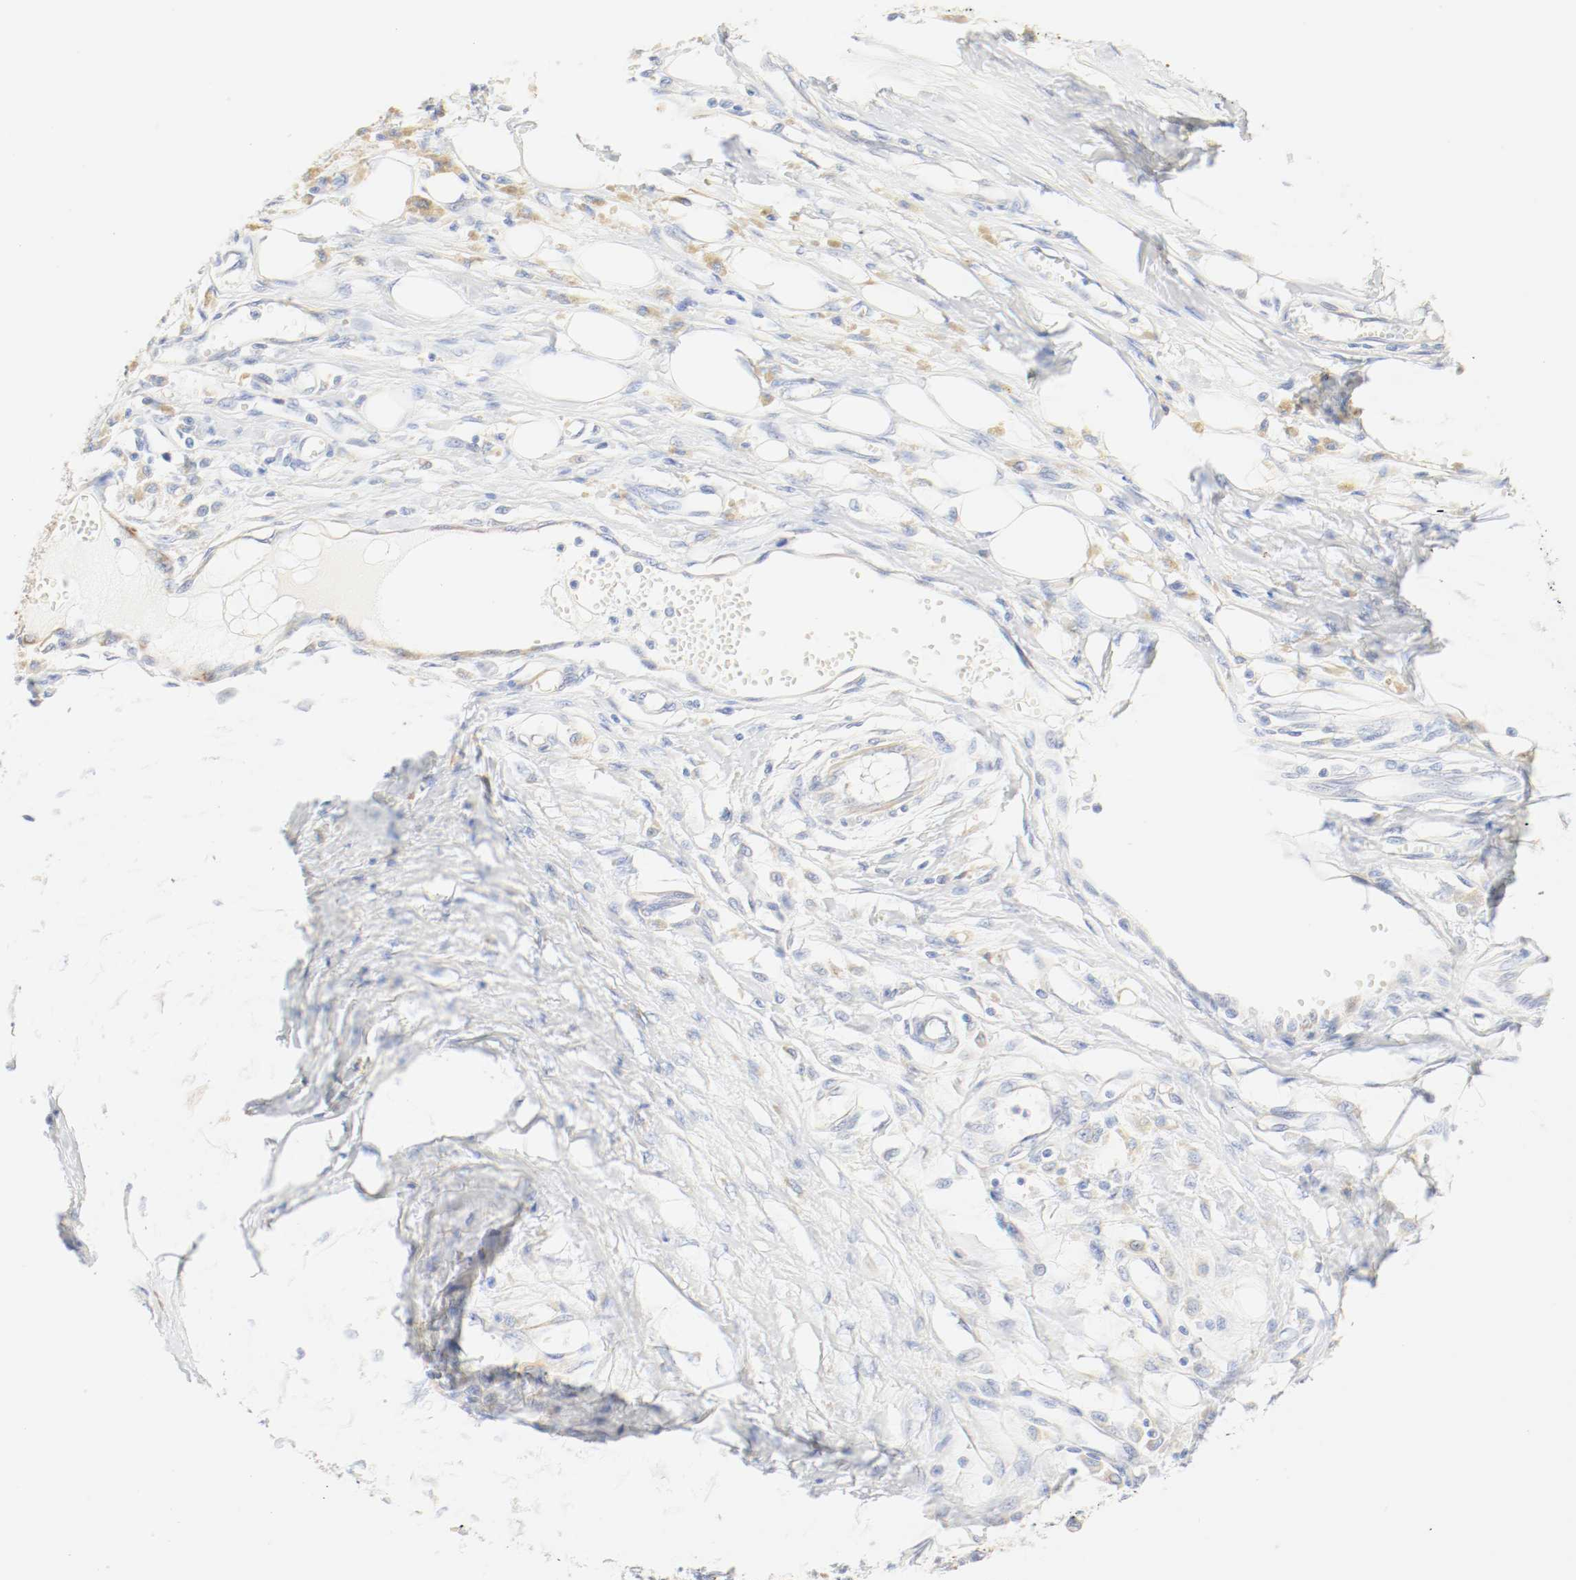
{"staining": {"intensity": "moderate", "quantity": "25%-75%", "location": "cytoplasmic/membranous"}, "tissue": "melanoma", "cell_type": "Tumor cells", "image_type": "cancer", "snomed": [{"axis": "morphology", "description": "Malignant melanoma, Metastatic site"}, {"axis": "topography", "description": "Lymph node"}], "caption": "Immunohistochemical staining of human melanoma reveals medium levels of moderate cytoplasmic/membranous protein expression in approximately 25%-75% of tumor cells.", "gene": "GIT1", "patient": {"sex": "male", "age": 59}}